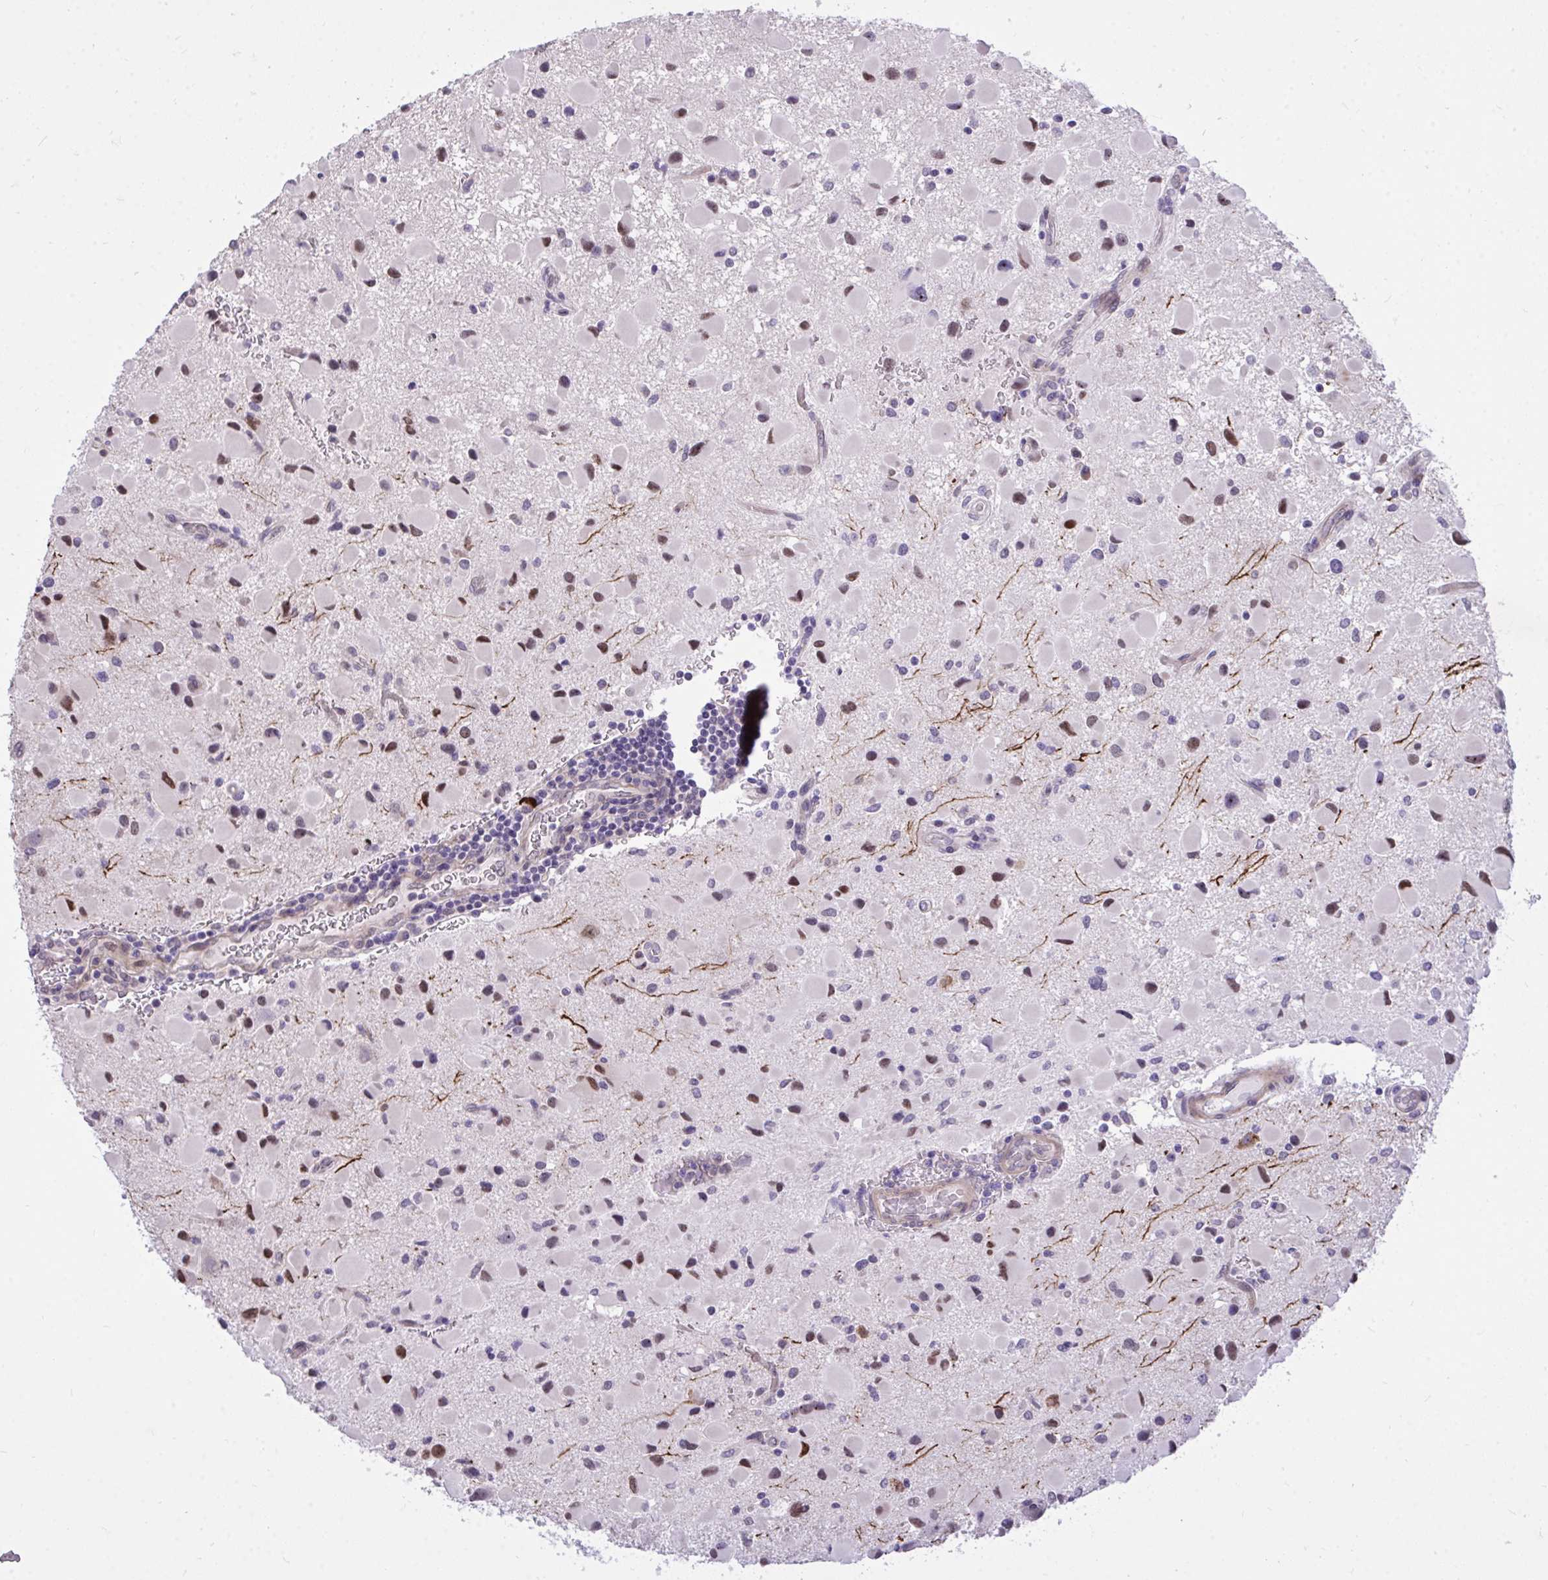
{"staining": {"intensity": "moderate", "quantity": "25%-75%", "location": "nuclear"}, "tissue": "glioma", "cell_type": "Tumor cells", "image_type": "cancer", "snomed": [{"axis": "morphology", "description": "Glioma, malignant, Low grade"}, {"axis": "topography", "description": "Brain"}], "caption": "High-magnification brightfield microscopy of glioma stained with DAB (3,3'-diaminobenzidine) (brown) and counterstained with hematoxylin (blue). tumor cells exhibit moderate nuclear positivity is seen in about25%-75% of cells.", "gene": "HMBOX1", "patient": {"sex": "female", "age": 32}}